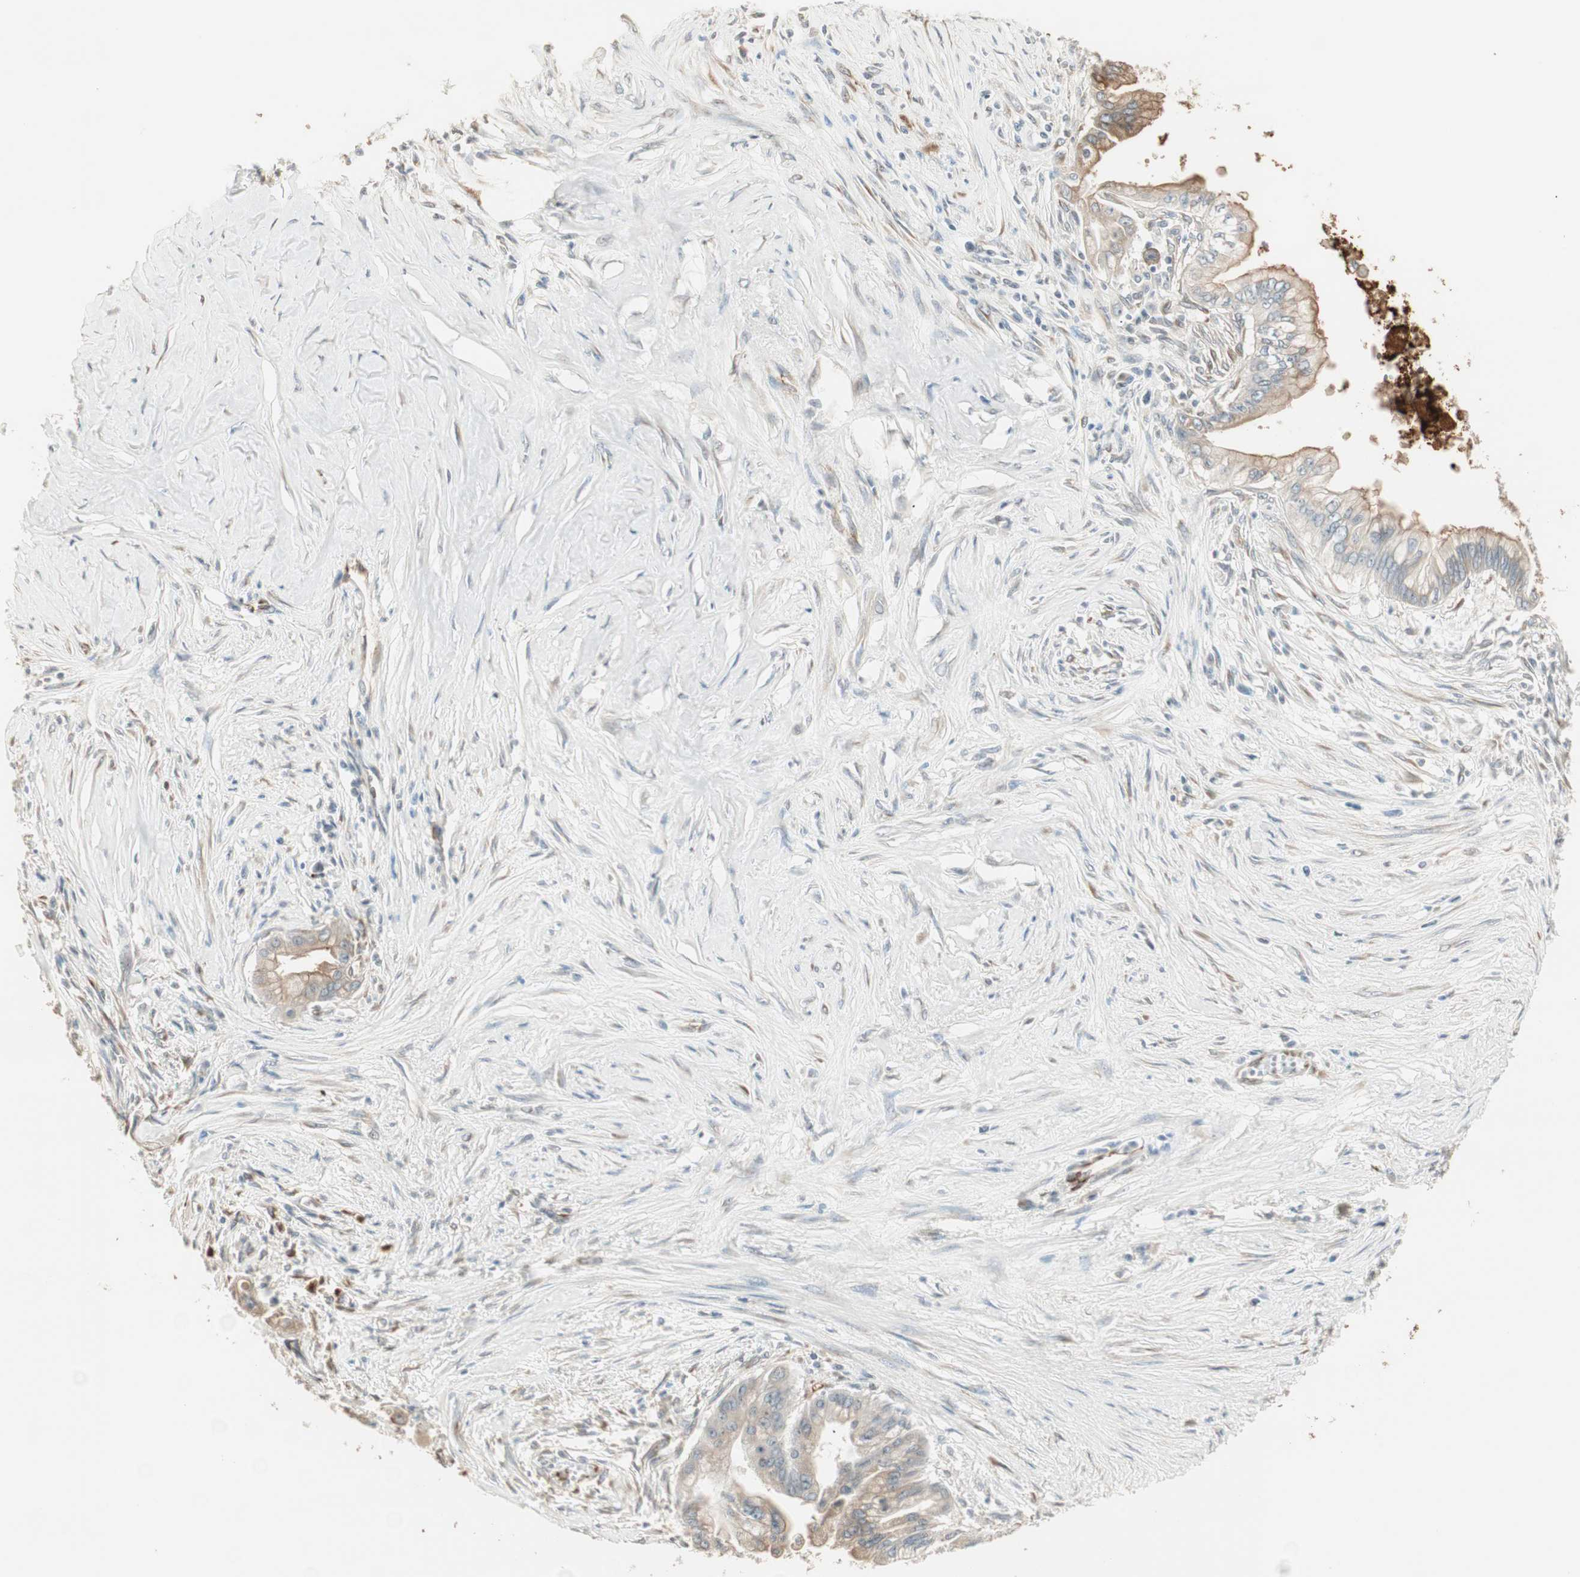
{"staining": {"intensity": "moderate", "quantity": "25%-75%", "location": "cytoplasmic/membranous"}, "tissue": "pancreatic cancer", "cell_type": "Tumor cells", "image_type": "cancer", "snomed": [{"axis": "morphology", "description": "Adenocarcinoma, NOS"}, {"axis": "topography", "description": "Pancreas"}], "caption": "DAB (3,3'-diaminobenzidine) immunohistochemical staining of adenocarcinoma (pancreatic) demonstrates moderate cytoplasmic/membranous protein expression in approximately 25%-75% of tumor cells.", "gene": "TASOR", "patient": {"sex": "male", "age": 59}}